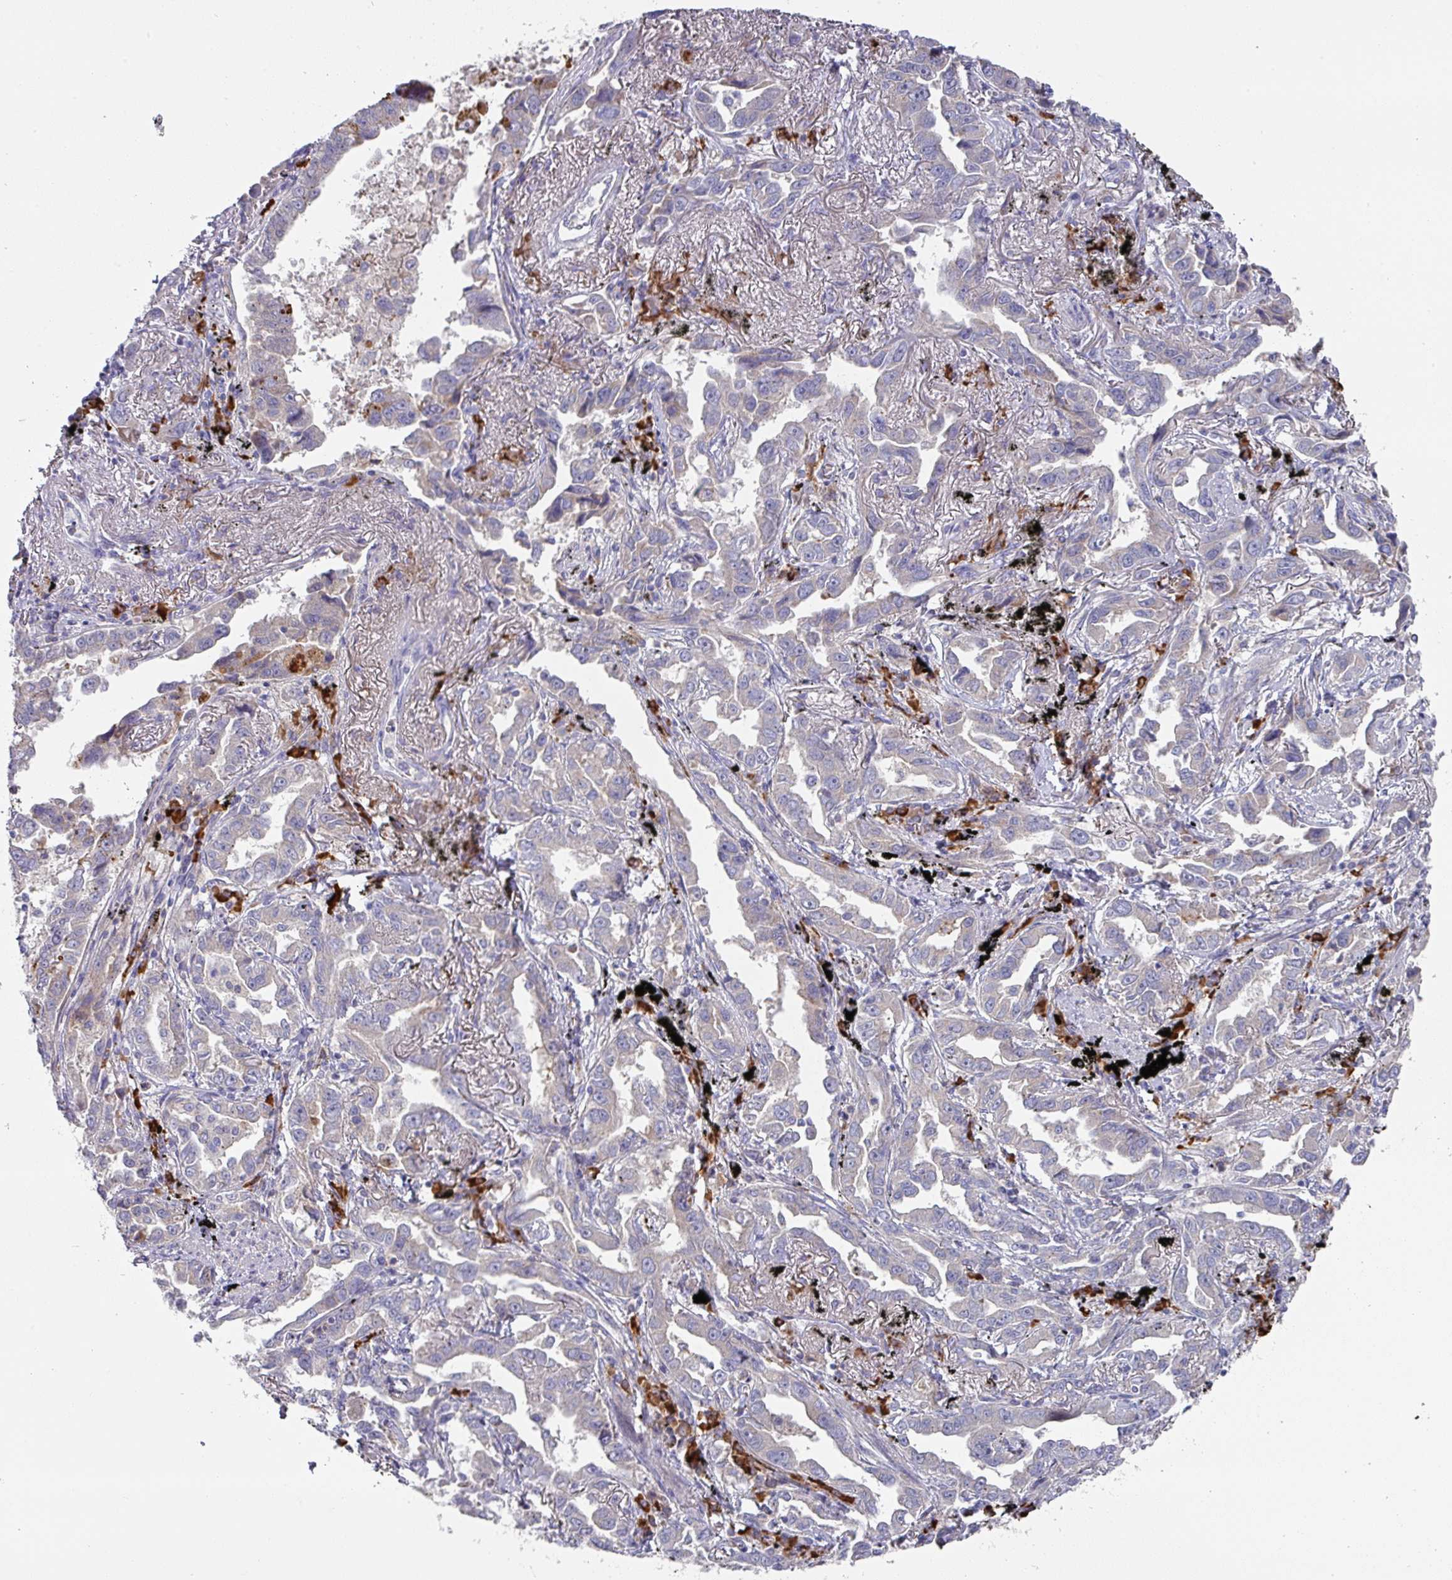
{"staining": {"intensity": "negative", "quantity": "none", "location": "none"}, "tissue": "lung cancer", "cell_type": "Tumor cells", "image_type": "cancer", "snomed": [{"axis": "morphology", "description": "Adenocarcinoma, NOS"}, {"axis": "topography", "description": "Lung"}], "caption": "Tumor cells show no significant staining in lung cancer. (IHC, brightfield microscopy, high magnification).", "gene": "IL4R", "patient": {"sex": "male", "age": 67}}